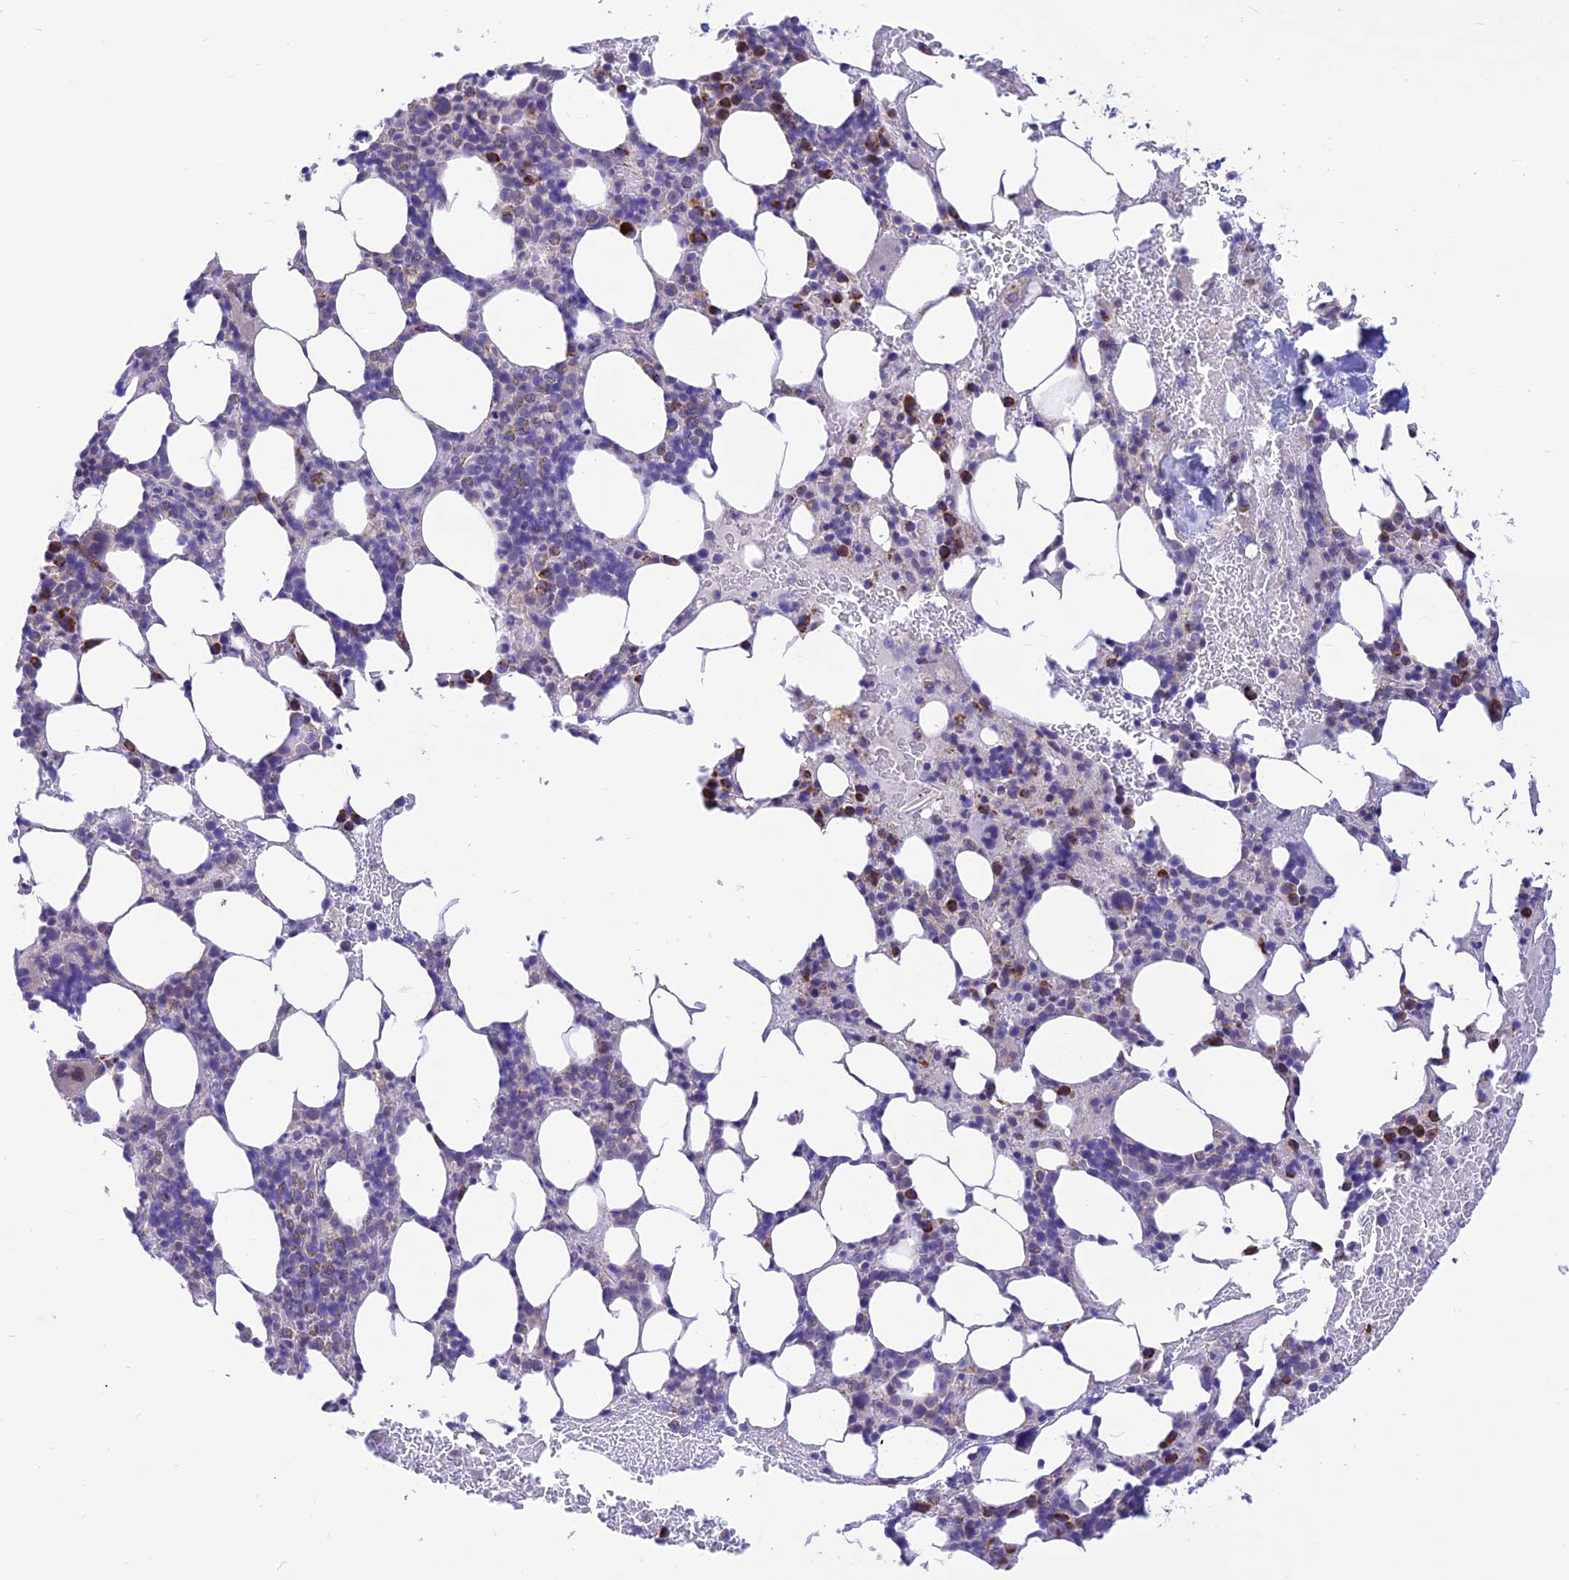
{"staining": {"intensity": "strong", "quantity": "<25%", "location": "cytoplasmic/membranous"}, "tissue": "bone marrow", "cell_type": "Hematopoietic cells", "image_type": "normal", "snomed": [{"axis": "morphology", "description": "Normal tissue, NOS"}, {"axis": "topography", "description": "Bone marrow"}], "caption": "Hematopoietic cells reveal medium levels of strong cytoplasmic/membranous expression in about <25% of cells in benign human bone marrow.", "gene": "FAM186B", "patient": {"sex": "male", "age": 78}}